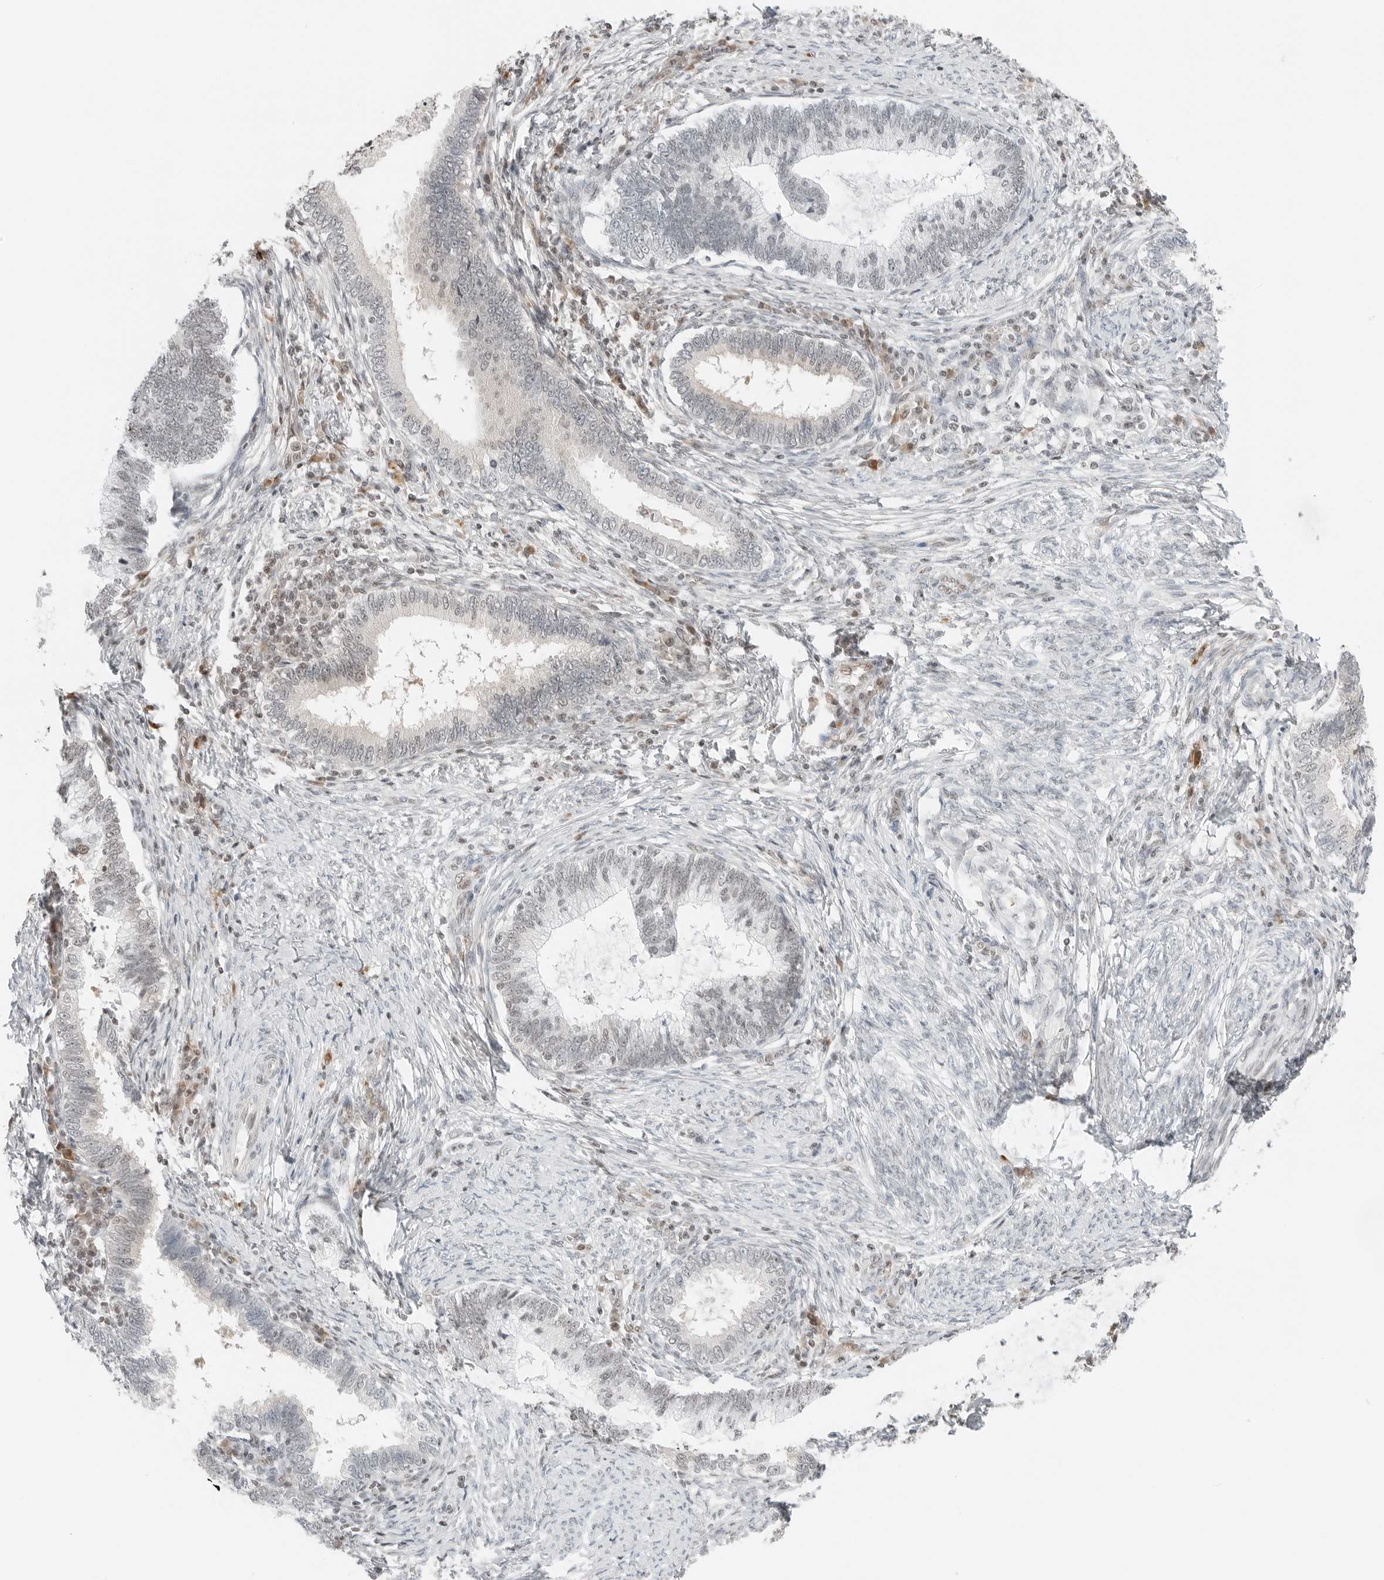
{"staining": {"intensity": "negative", "quantity": "none", "location": "none"}, "tissue": "cervical cancer", "cell_type": "Tumor cells", "image_type": "cancer", "snomed": [{"axis": "morphology", "description": "Adenocarcinoma, NOS"}, {"axis": "topography", "description": "Cervix"}], "caption": "Tumor cells show no significant protein positivity in cervical adenocarcinoma.", "gene": "CRTC2", "patient": {"sex": "female", "age": 36}}